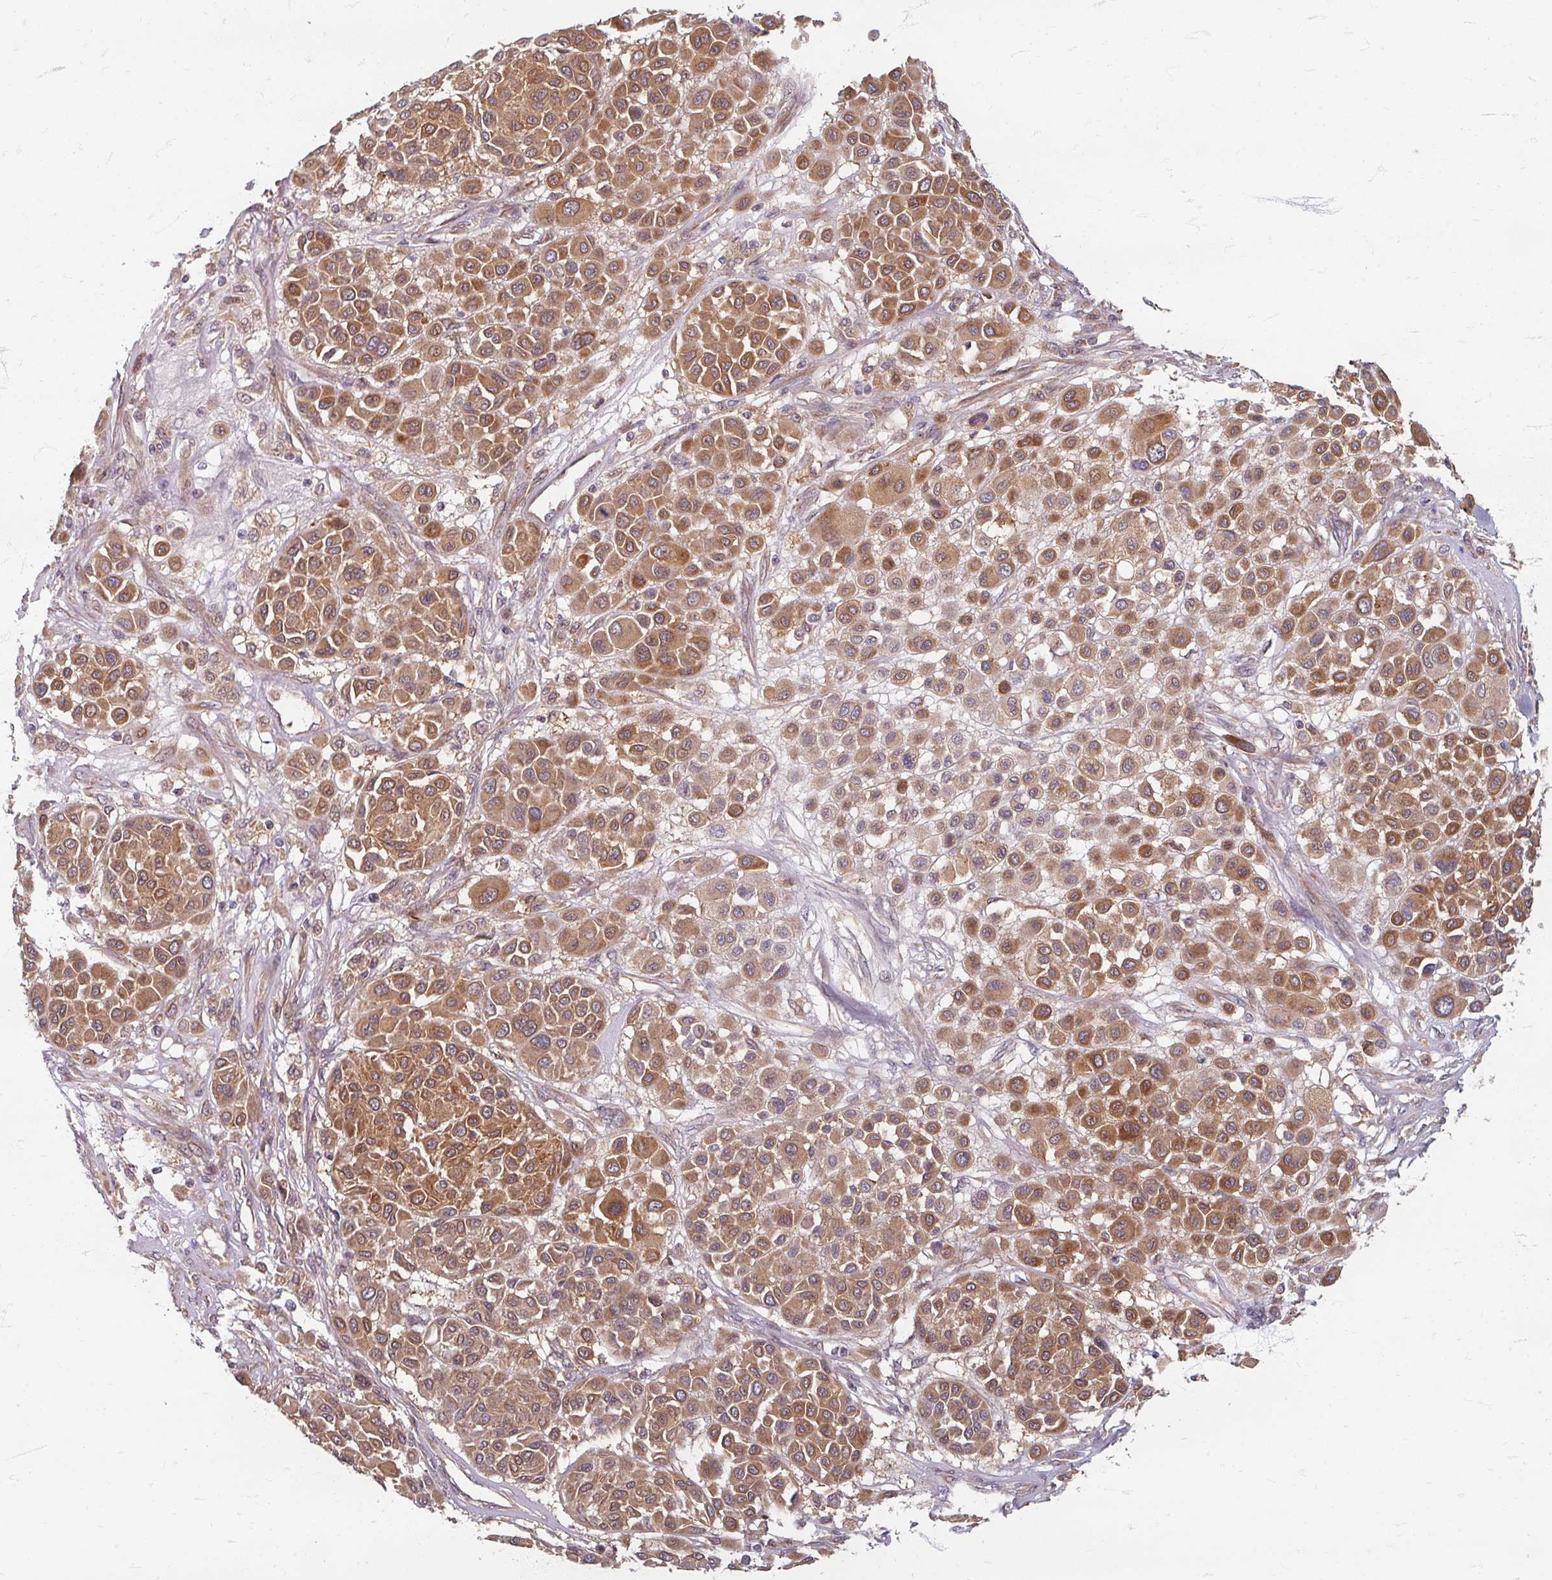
{"staining": {"intensity": "moderate", "quantity": ">75%", "location": "cytoplasmic/membranous"}, "tissue": "melanoma", "cell_type": "Tumor cells", "image_type": "cancer", "snomed": [{"axis": "morphology", "description": "Malignant melanoma, Metastatic site"}, {"axis": "topography", "description": "Soft tissue"}], "caption": "About >75% of tumor cells in melanoma show moderate cytoplasmic/membranous protein staining as visualized by brown immunohistochemical staining.", "gene": "STAM", "patient": {"sex": "male", "age": 41}}